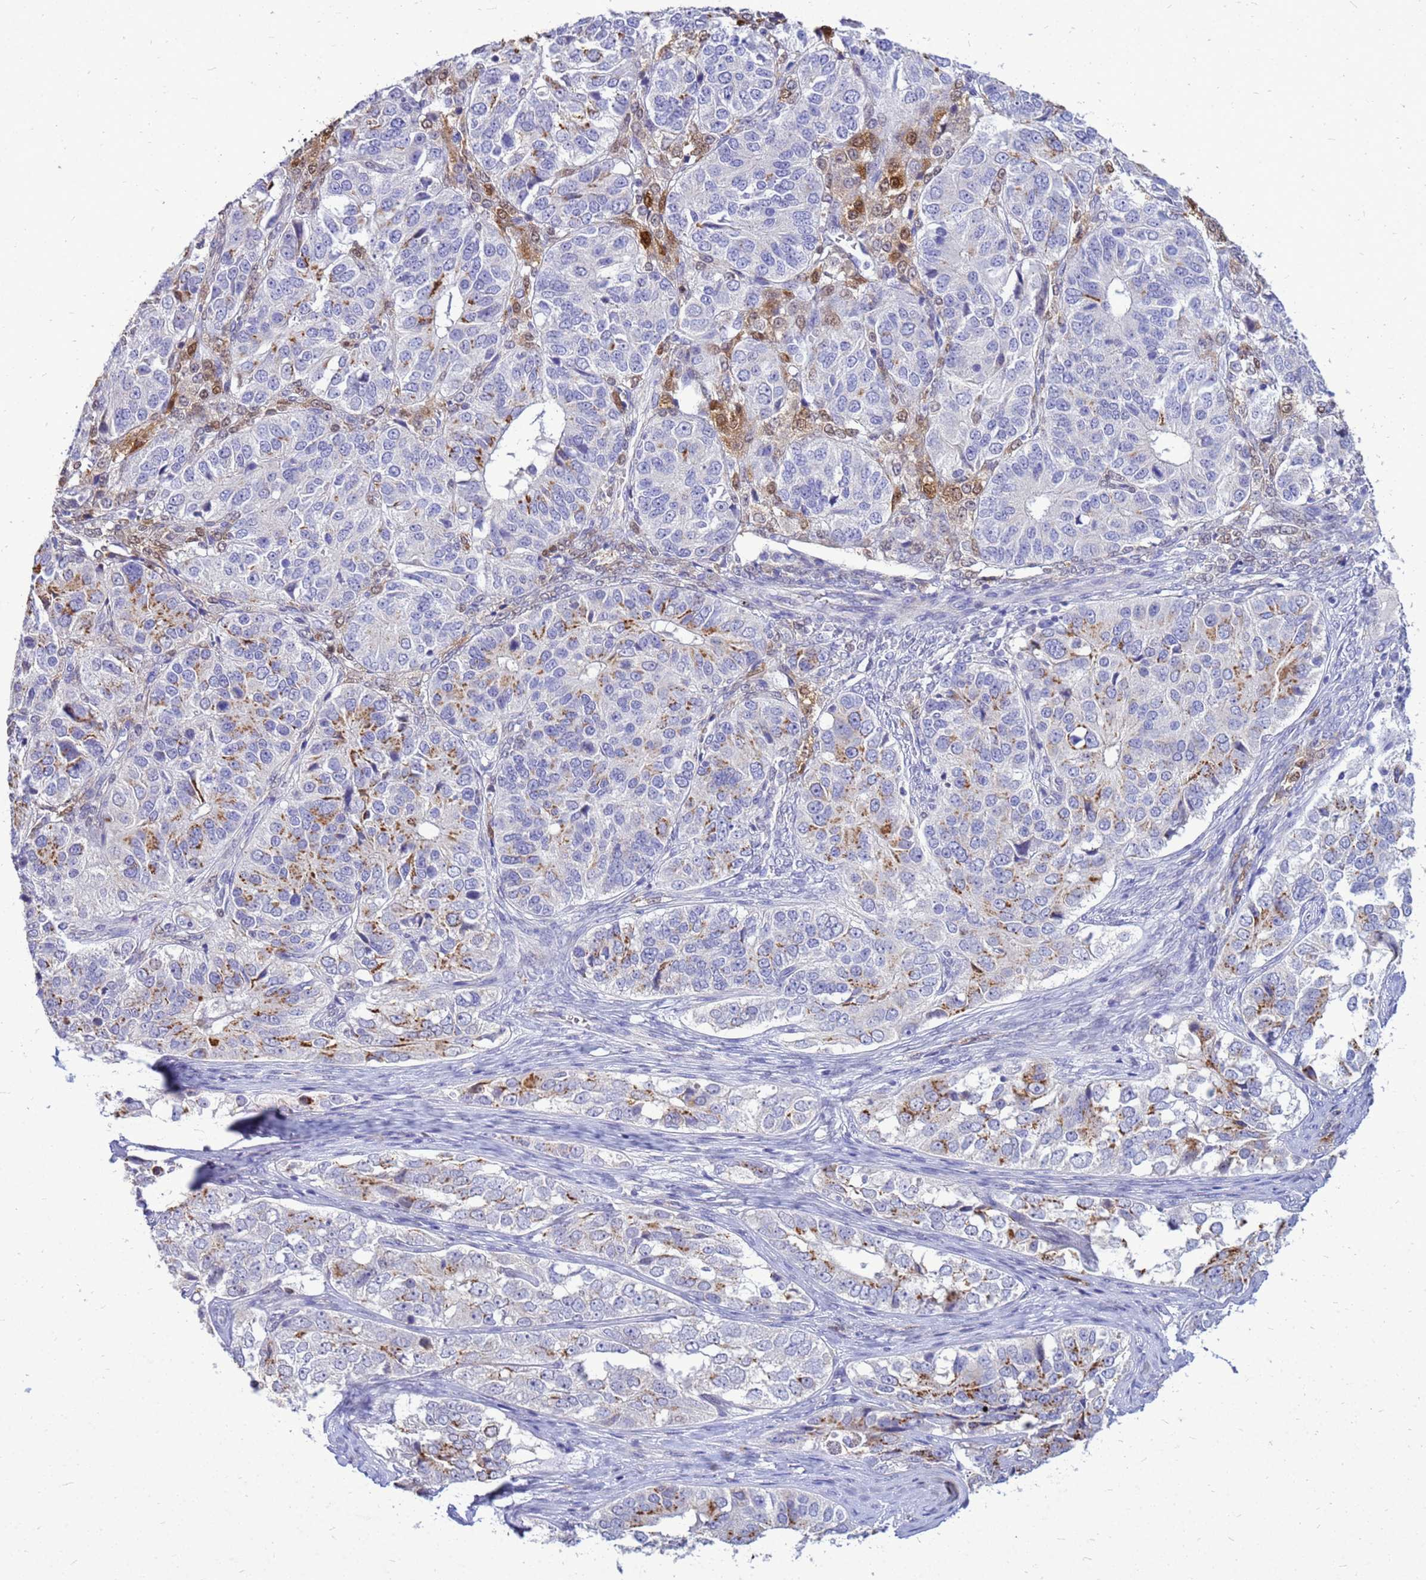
{"staining": {"intensity": "moderate", "quantity": "25%-75%", "location": "cytoplasmic/membranous"}, "tissue": "ovarian cancer", "cell_type": "Tumor cells", "image_type": "cancer", "snomed": [{"axis": "morphology", "description": "Carcinoma, endometroid"}, {"axis": "topography", "description": "Ovary"}], "caption": "An immunohistochemistry micrograph of neoplastic tissue is shown. Protein staining in brown highlights moderate cytoplasmic/membranous positivity in endometroid carcinoma (ovarian) within tumor cells.", "gene": "AKR1C1", "patient": {"sex": "female", "age": 51}}